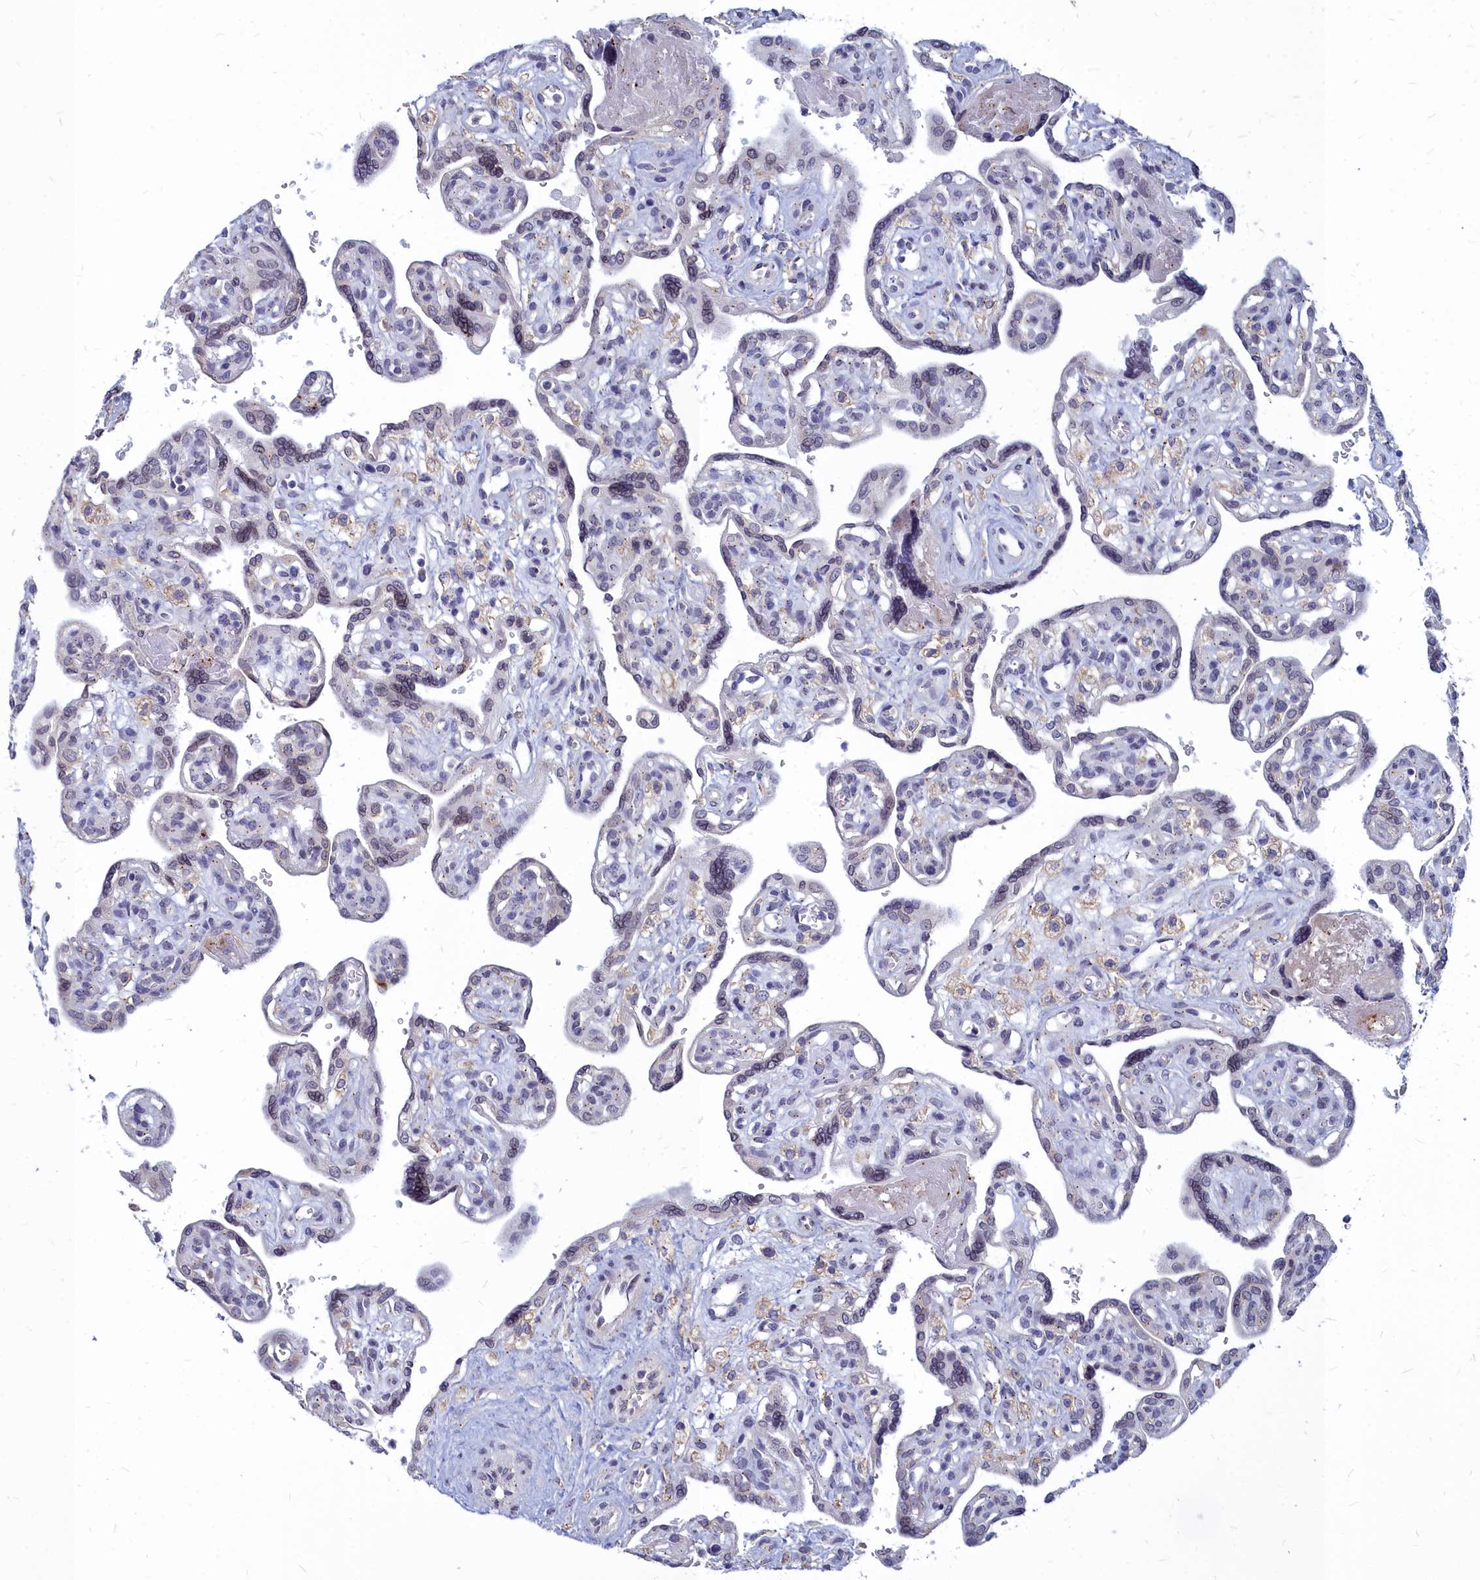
{"staining": {"intensity": "weak", "quantity": "25%-75%", "location": "nuclear"}, "tissue": "placenta", "cell_type": "Trophoblastic cells", "image_type": "normal", "snomed": [{"axis": "morphology", "description": "Normal tissue, NOS"}, {"axis": "topography", "description": "Placenta"}], "caption": "Trophoblastic cells reveal weak nuclear positivity in about 25%-75% of cells in benign placenta. (IHC, brightfield microscopy, high magnification).", "gene": "NOXA1", "patient": {"sex": "female", "age": 39}}